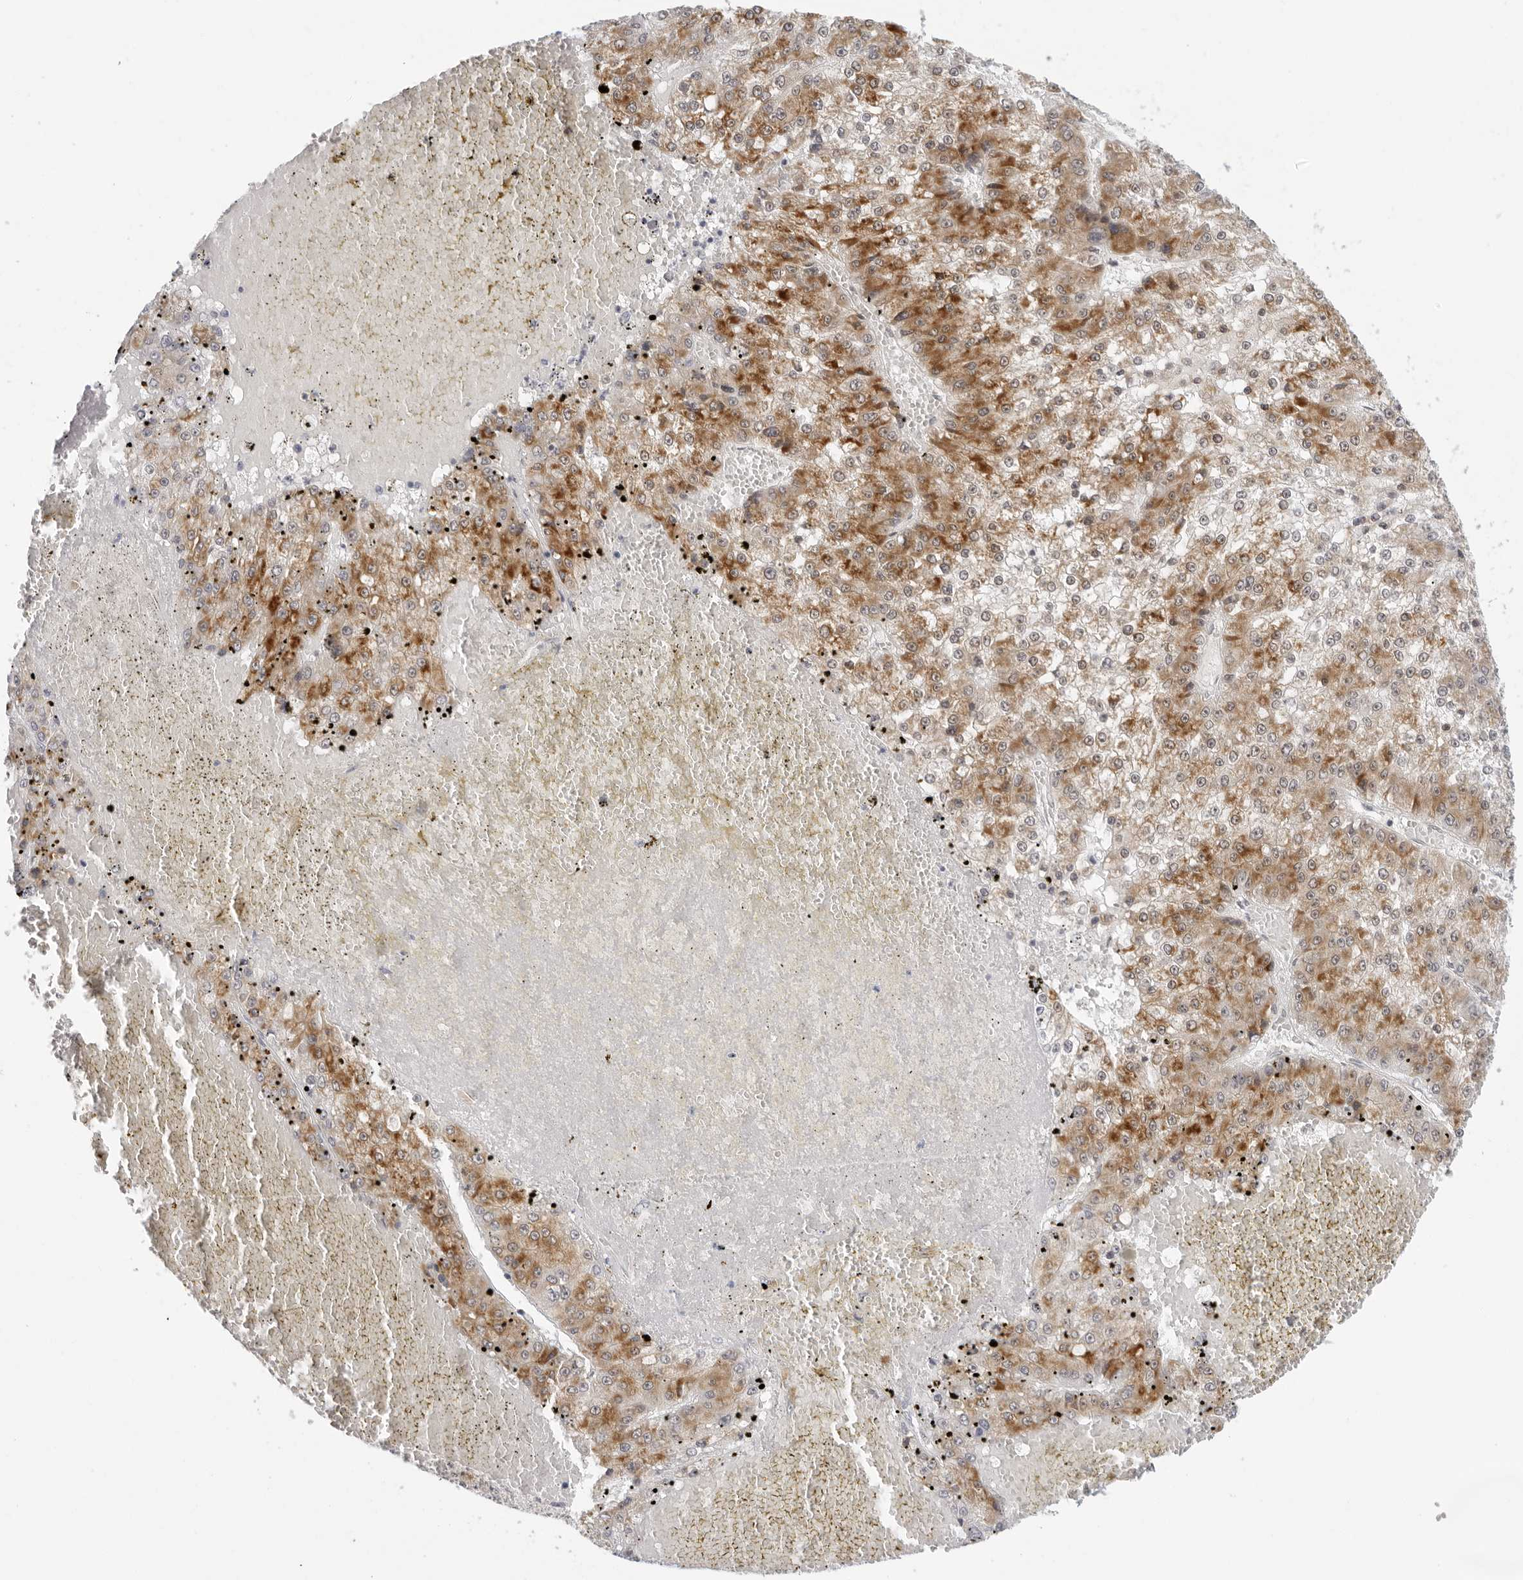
{"staining": {"intensity": "moderate", "quantity": ">75%", "location": "cytoplasmic/membranous"}, "tissue": "liver cancer", "cell_type": "Tumor cells", "image_type": "cancer", "snomed": [{"axis": "morphology", "description": "Carcinoma, Hepatocellular, NOS"}, {"axis": "topography", "description": "Liver"}], "caption": "The immunohistochemical stain shows moderate cytoplasmic/membranous positivity in tumor cells of liver cancer tissue.", "gene": "EDN2", "patient": {"sex": "female", "age": 73}}